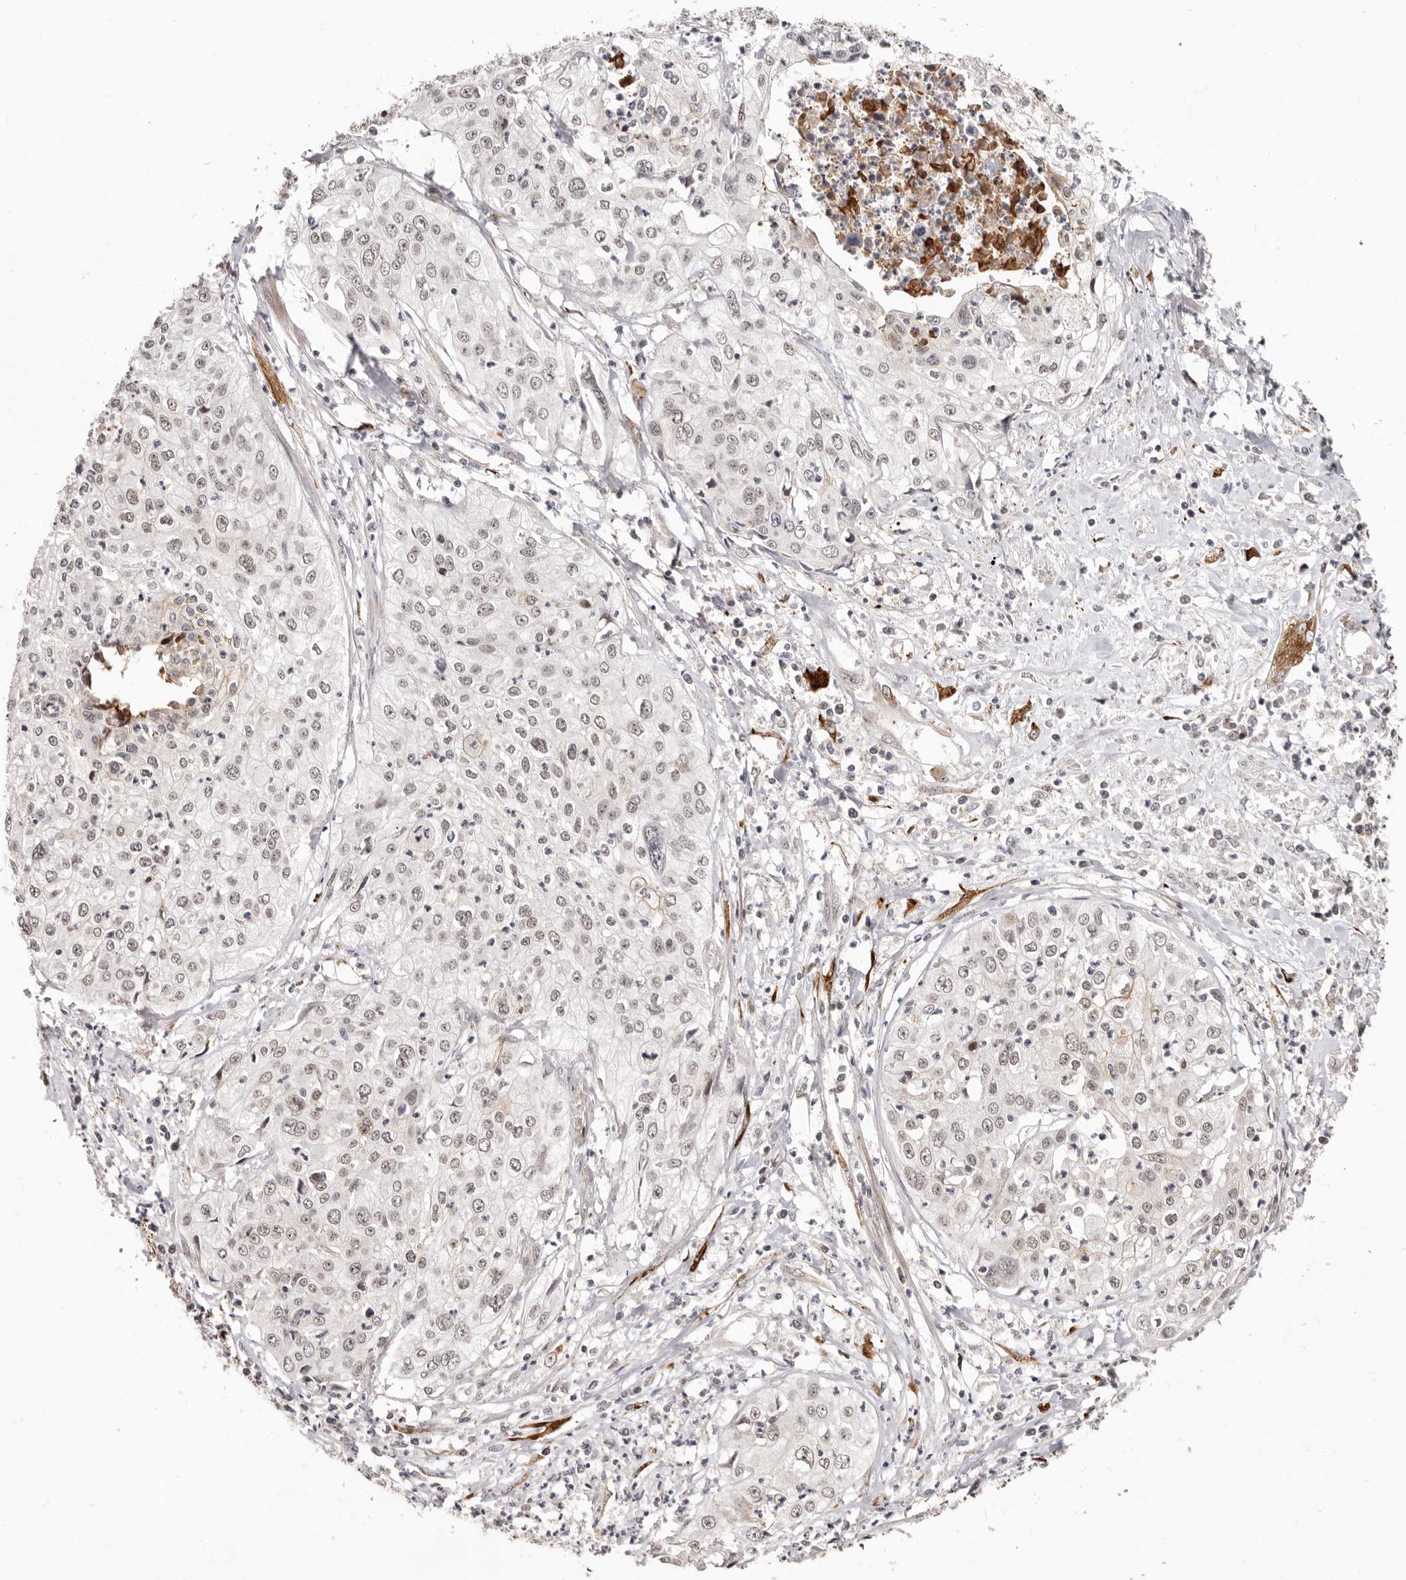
{"staining": {"intensity": "weak", "quantity": ">75%", "location": "nuclear"}, "tissue": "cervical cancer", "cell_type": "Tumor cells", "image_type": "cancer", "snomed": [{"axis": "morphology", "description": "Squamous cell carcinoma, NOS"}, {"axis": "topography", "description": "Cervix"}], "caption": "DAB immunohistochemical staining of human squamous cell carcinoma (cervical) reveals weak nuclear protein staining in about >75% of tumor cells. (DAB = brown stain, brightfield microscopy at high magnification).", "gene": "SRCAP", "patient": {"sex": "female", "age": 31}}